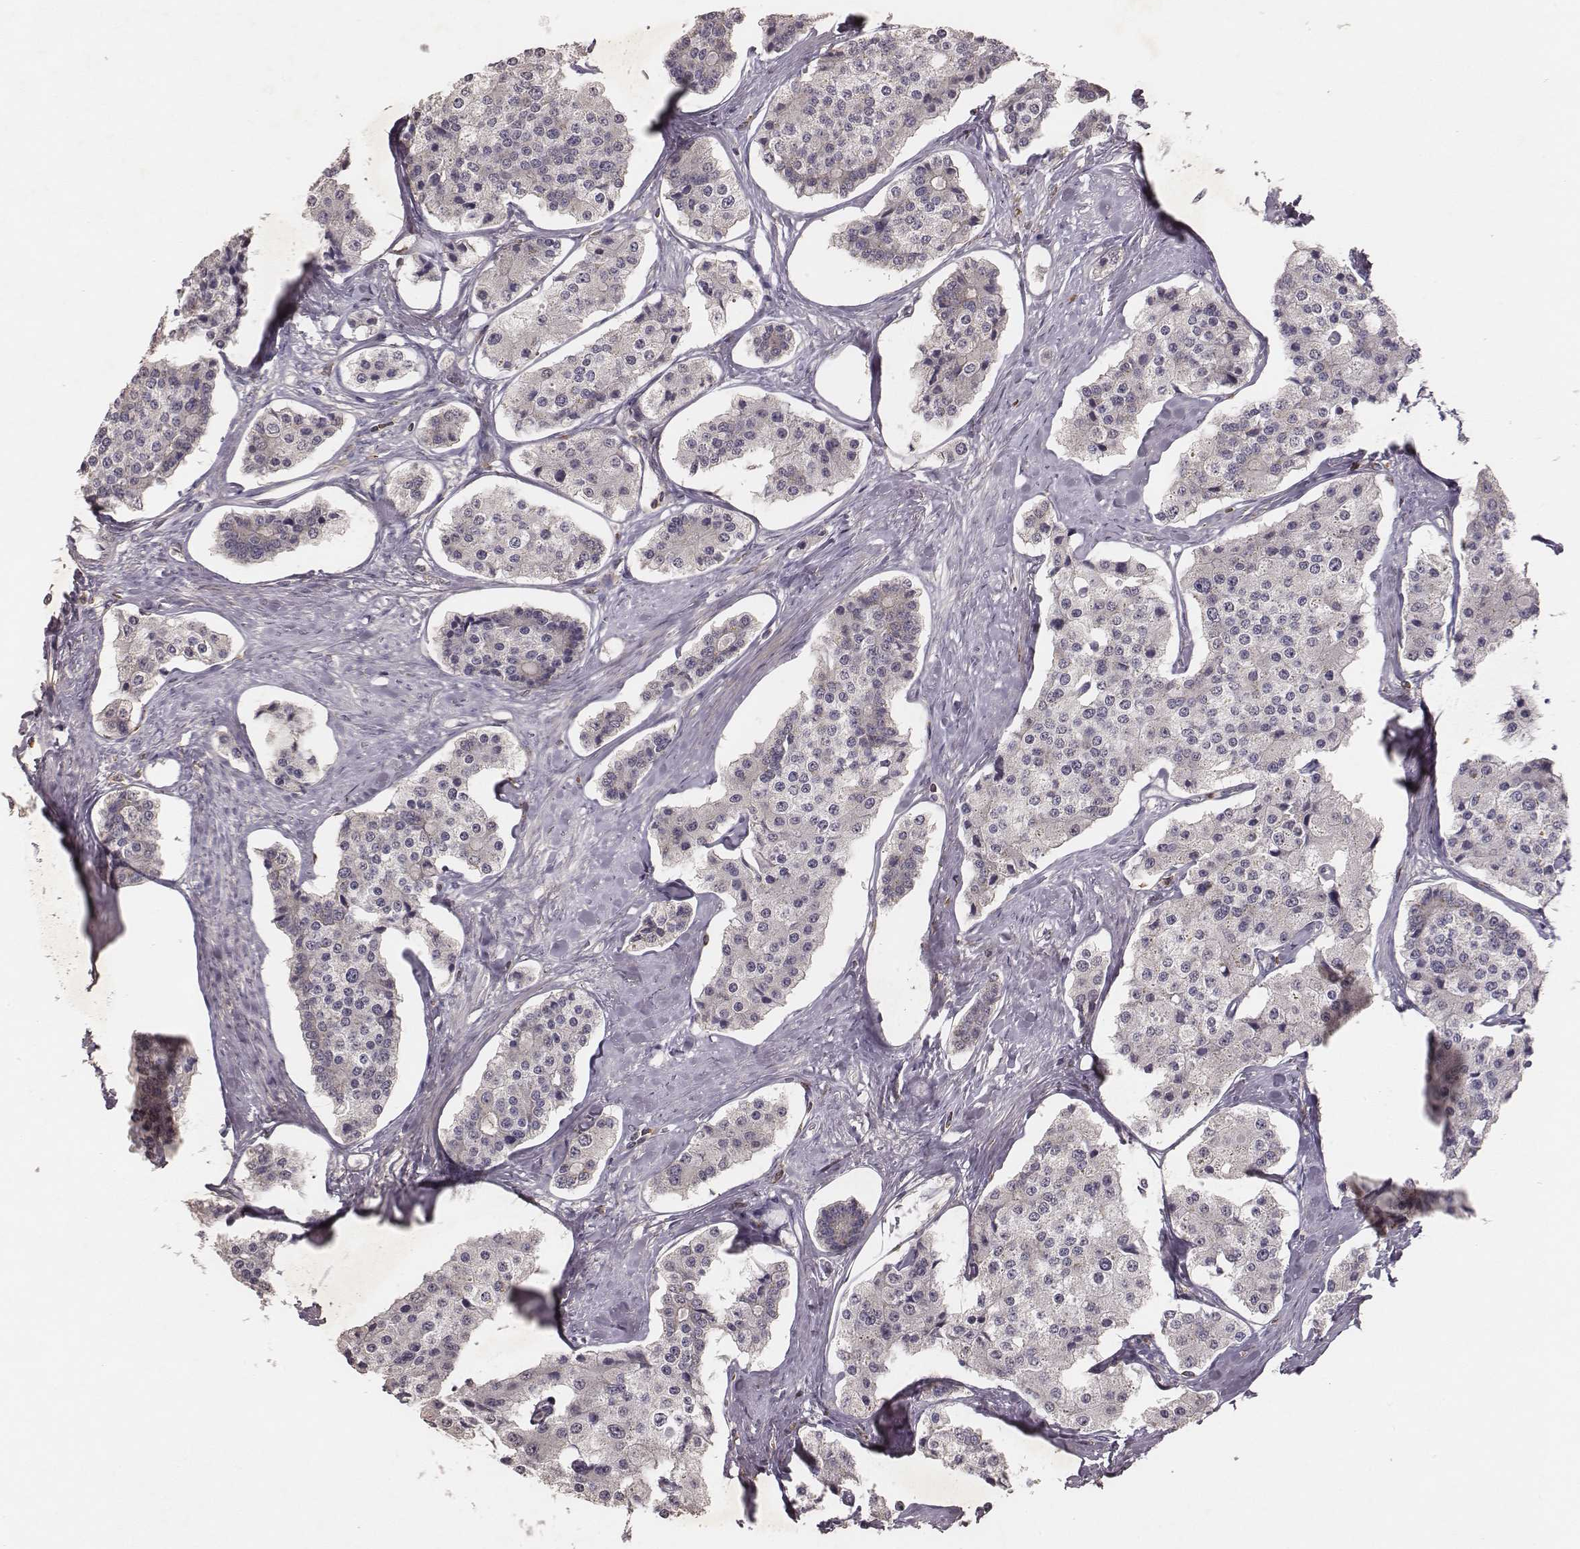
{"staining": {"intensity": "negative", "quantity": "none", "location": "none"}, "tissue": "carcinoid", "cell_type": "Tumor cells", "image_type": "cancer", "snomed": [{"axis": "morphology", "description": "Carcinoid, malignant, NOS"}, {"axis": "topography", "description": "Small intestine"}], "caption": "High power microscopy histopathology image of an IHC histopathology image of carcinoid, revealing no significant expression in tumor cells.", "gene": "PILRA", "patient": {"sex": "female", "age": 65}}